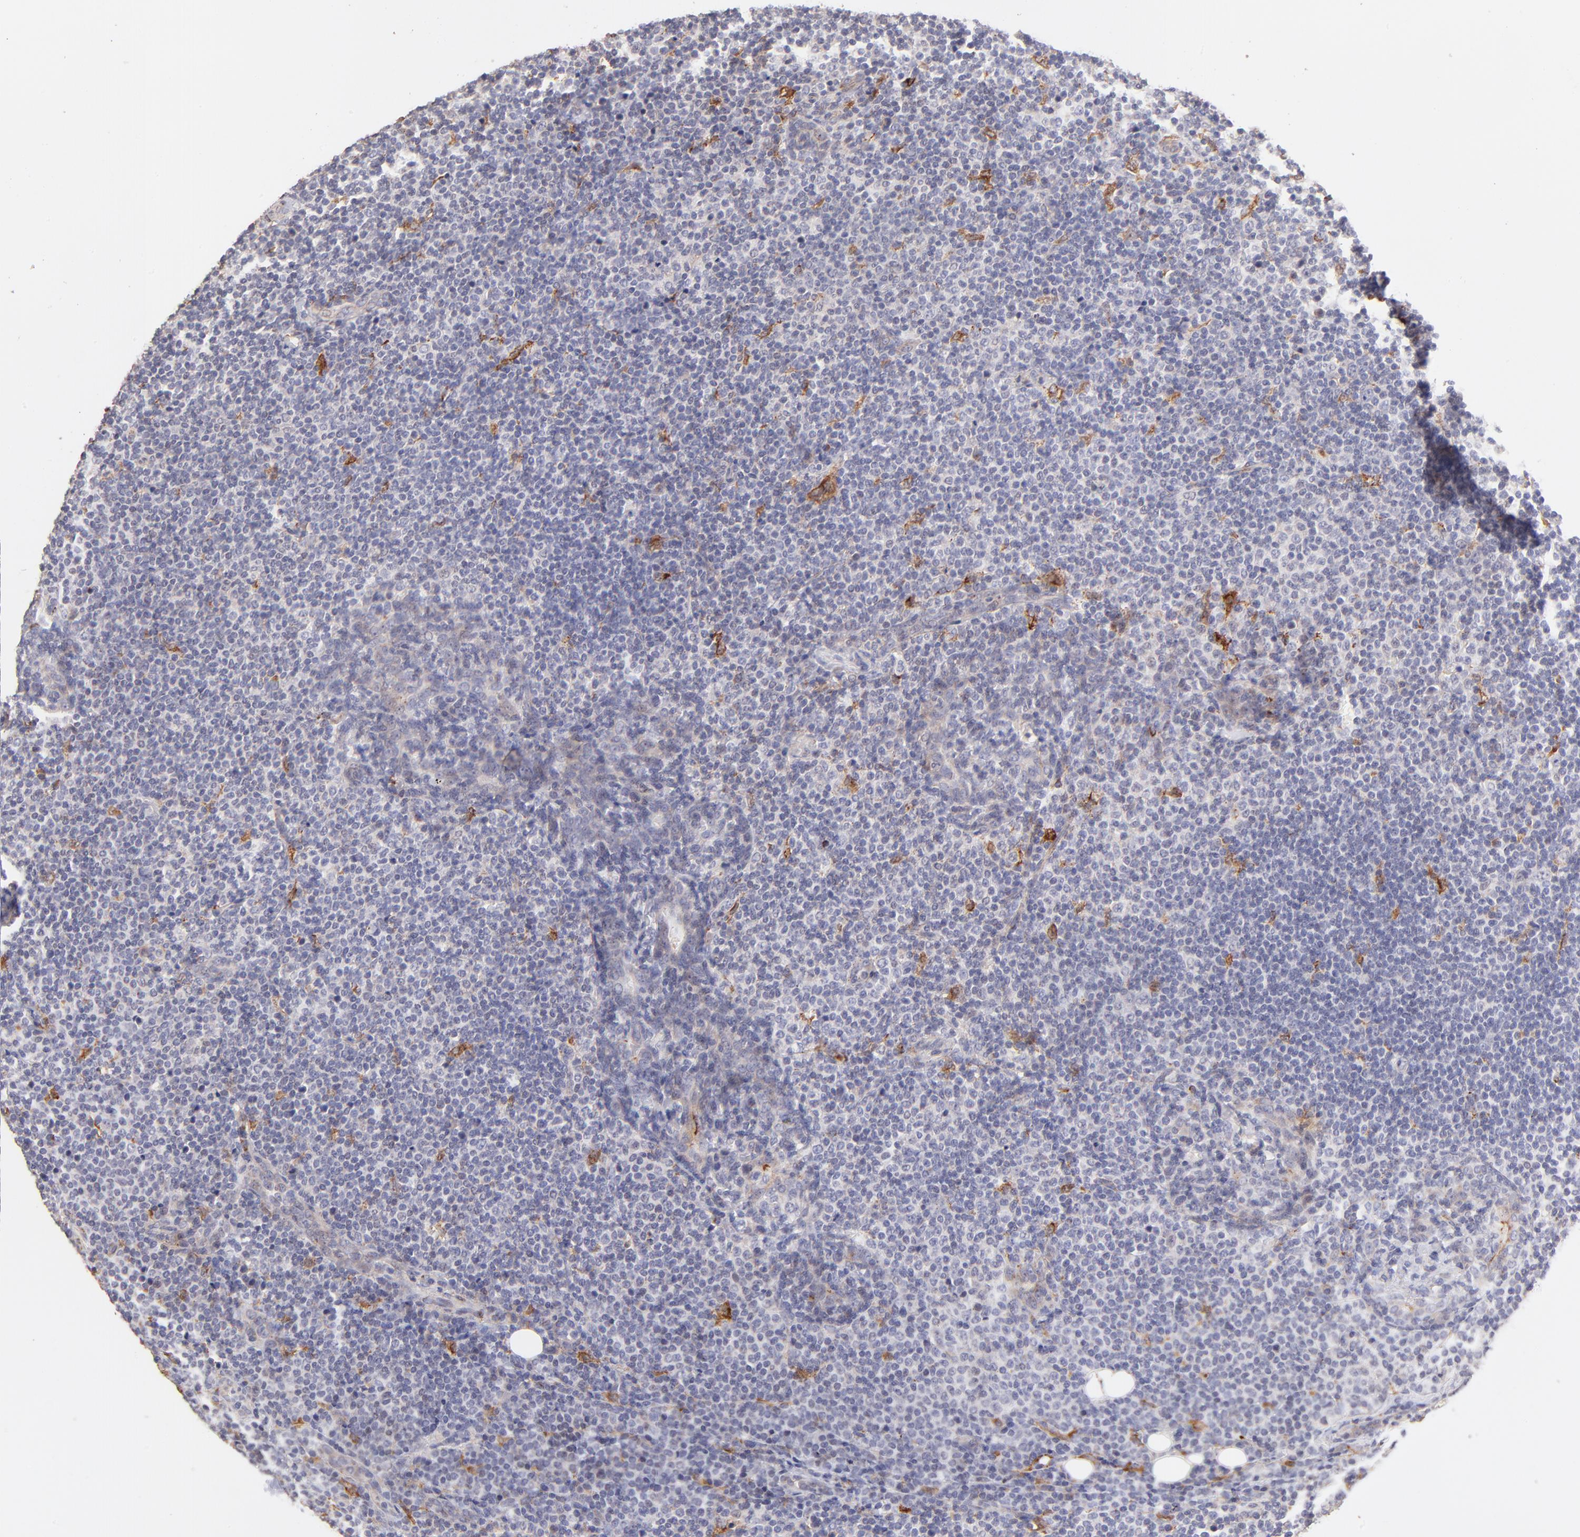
{"staining": {"intensity": "negative", "quantity": "none", "location": "none"}, "tissue": "lymph node", "cell_type": "Germinal center cells", "image_type": "normal", "snomed": [{"axis": "morphology", "description": "Normal tissue, NOS"}, {"axis": "morphology", "description": "Uncertain malignant potential"}, {"axis": "topography", "description": "Lymph node"}, {"axis": "topography", "description": "Salivary gland, NOS"}], "caption": "DAB (3,3'-diaminobenzidine) immunohistochemical staining of normal lymph node reveals no significant staining in germinal center cells.", "gene": "SPARC", "patient": {"sex": "female", "age": 51}}